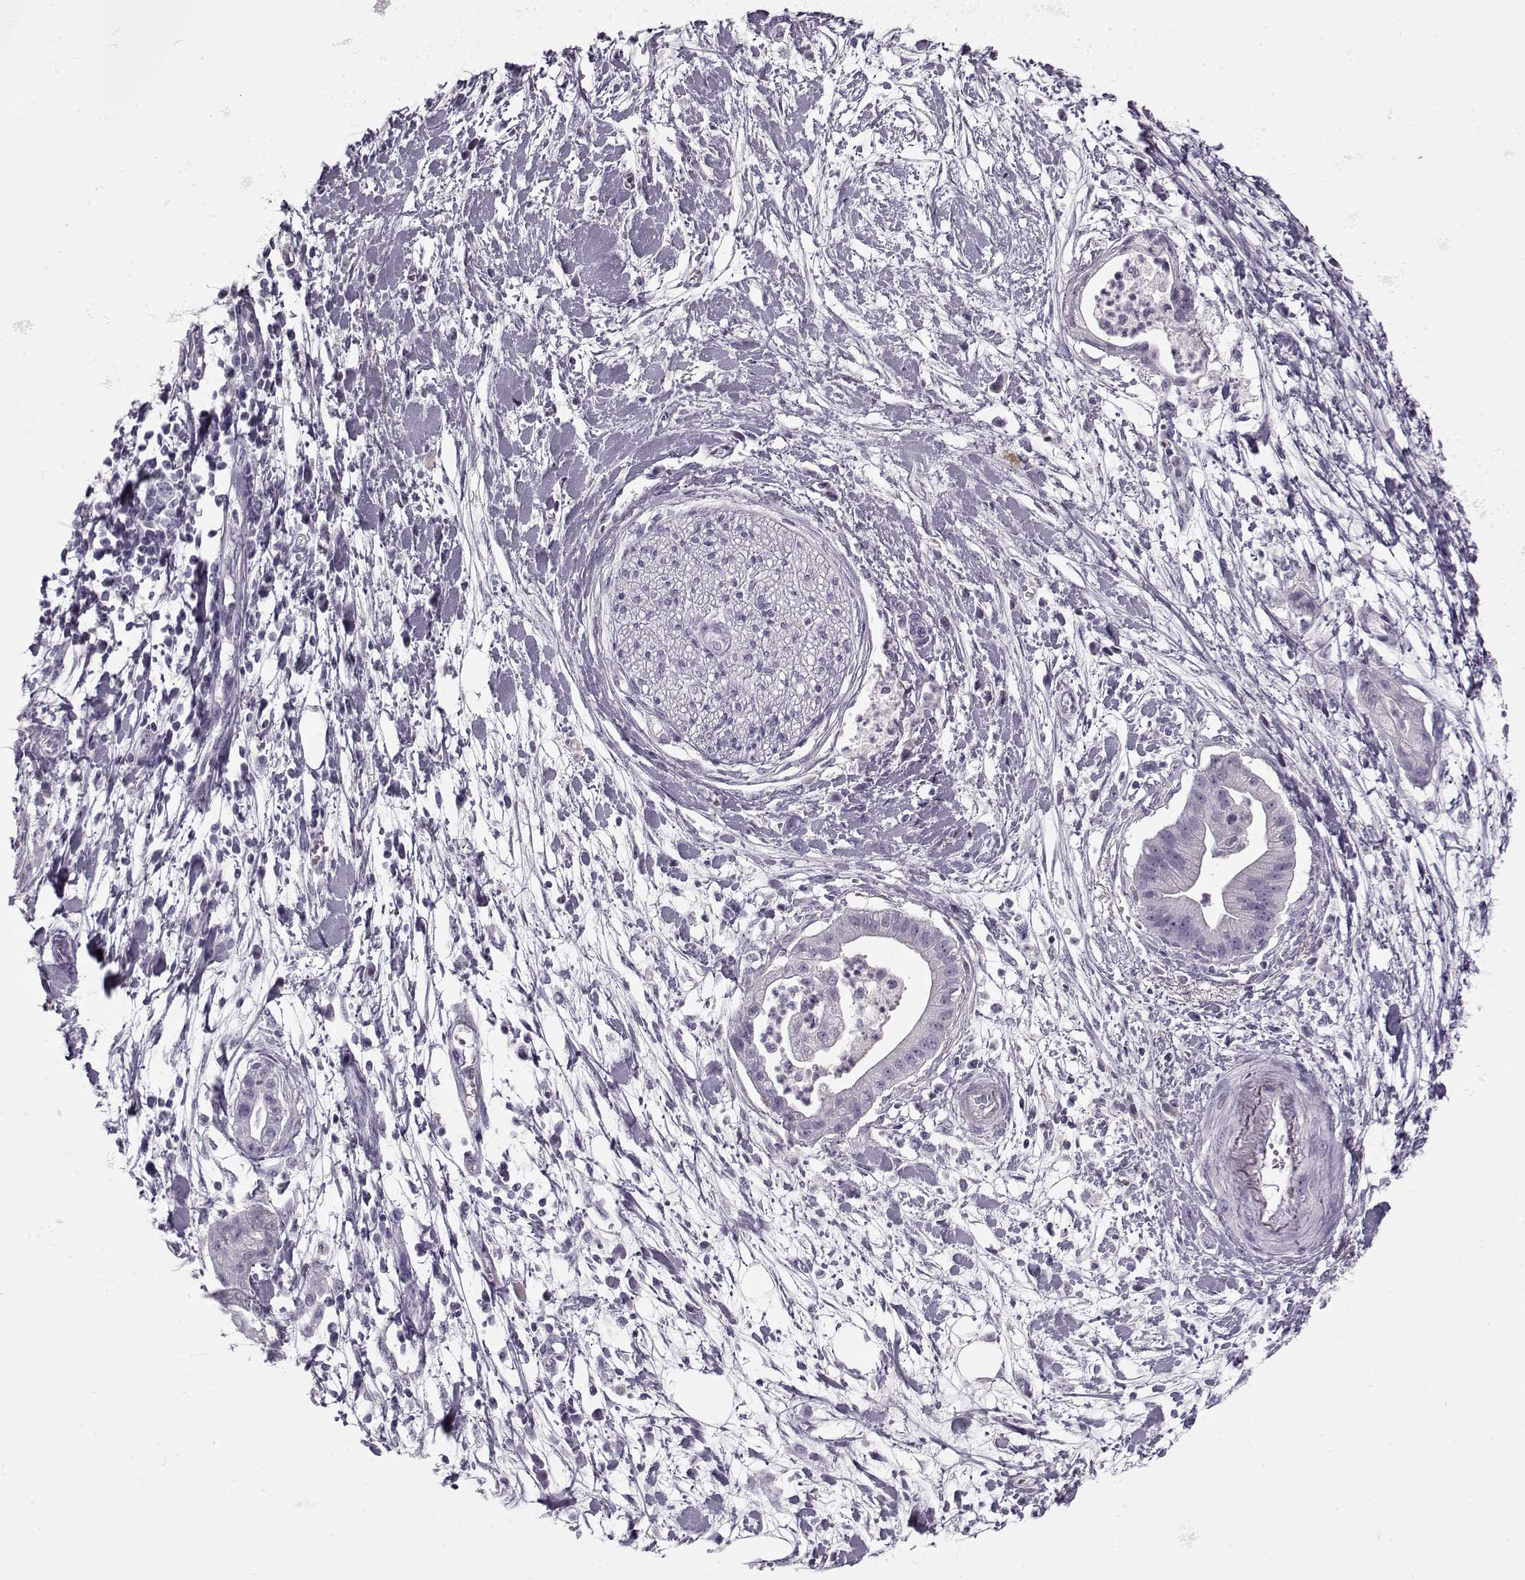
{"staining": {"intensity": "negative", "quantity": "none", "location": "none"}, "tissue": "pancreatic cancer", "cell_type": "Tumor cells", "image_type": "cancer", "snomed": [{"axis": "morphology", "description": "Normal tissue, NOS"}, {"axis": "morphology", "description": "Adenocarcinoma, NOS"}, {"axis": "topography", "description": "Lymph node"}, {"axis": "topography", "description": "Pancreas"}], "caption": "IHC of pancreatic cancer (adenocarcinoma) demonstrates no positivity in tumor cells.", "gene": "PNMT", "patient": {"sex": "female", "age": 58}}